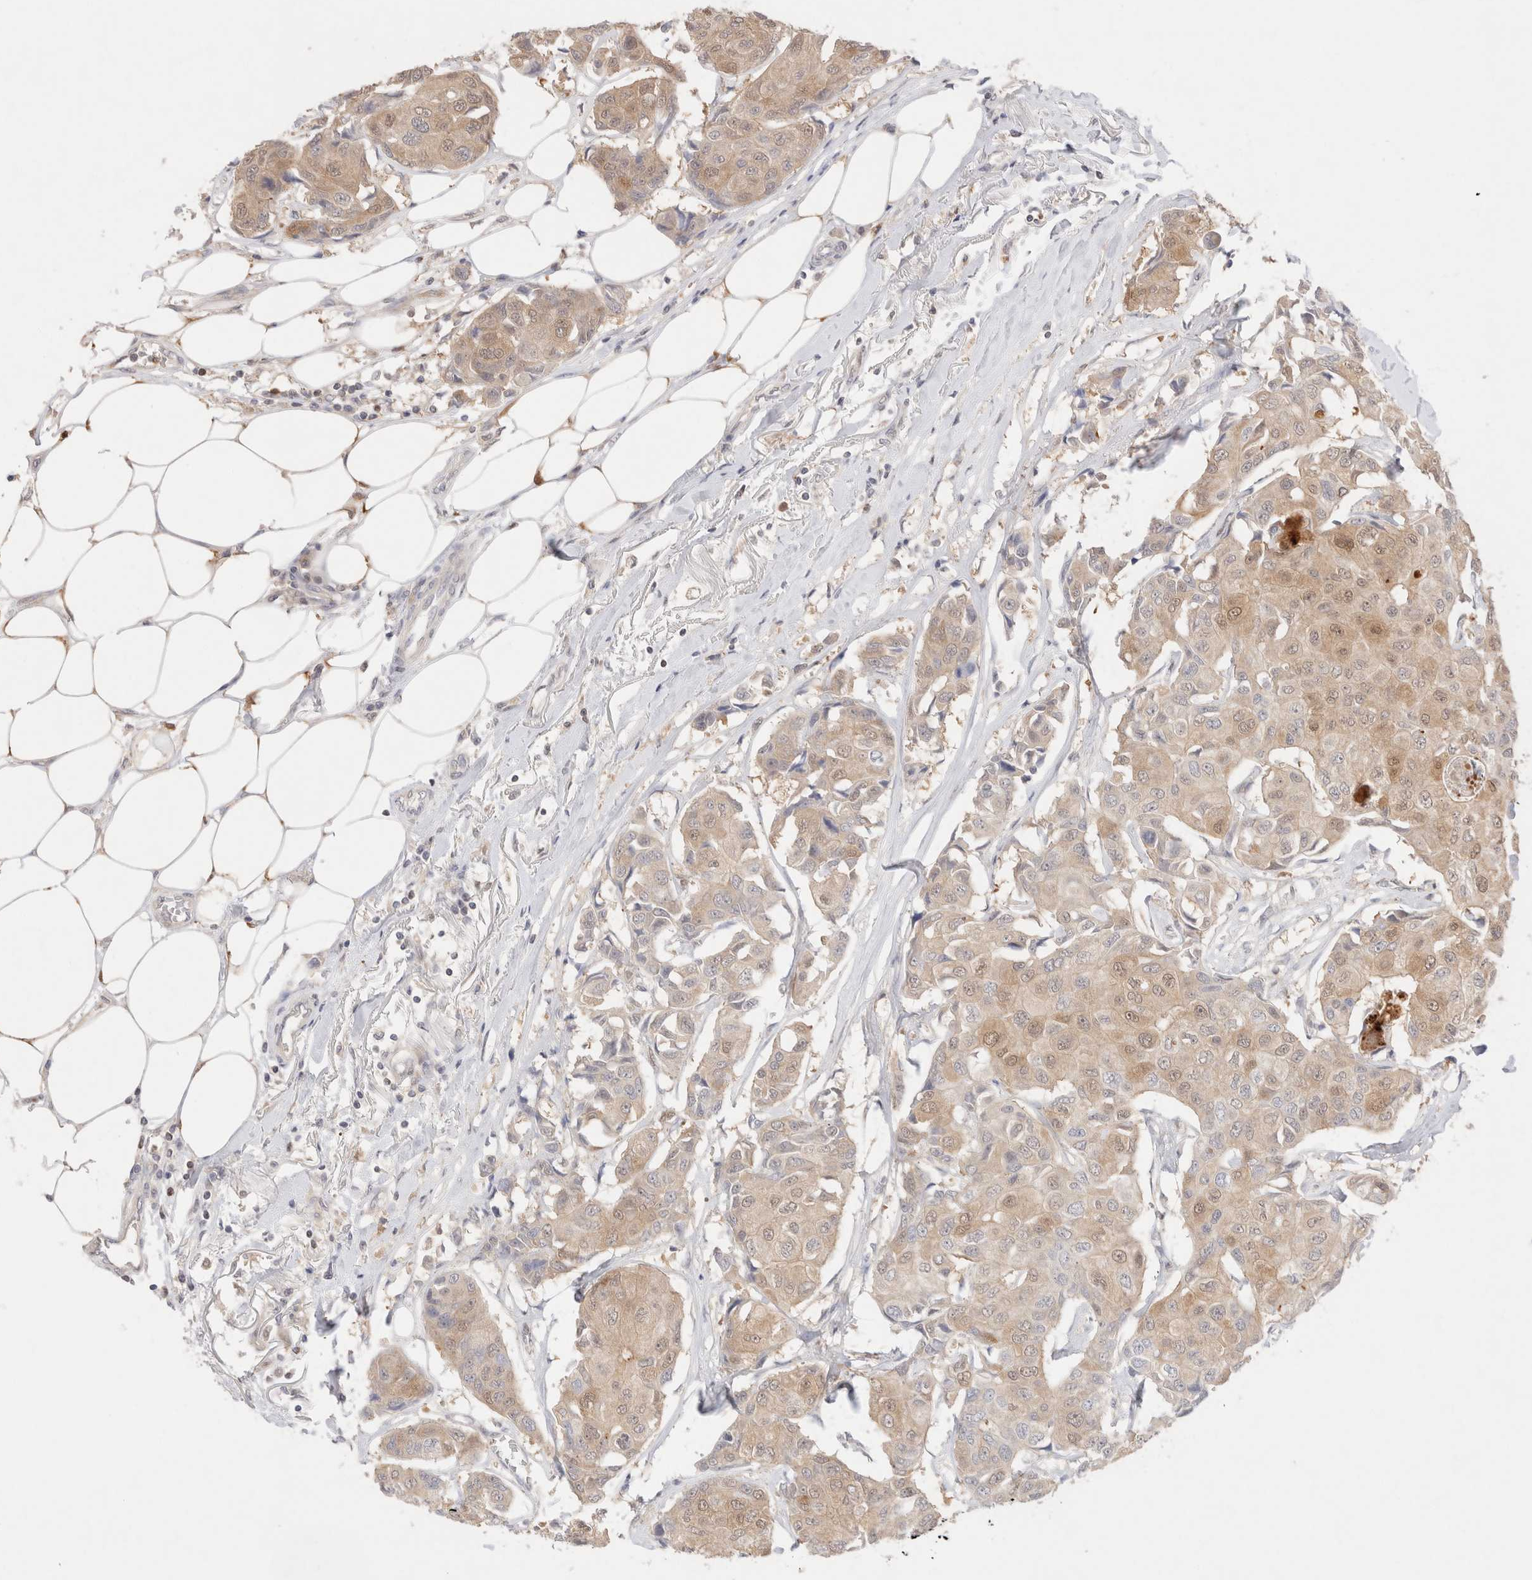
{"staining": {"intensity": "moderate", "quantity": ">75%", "location": "cytoplasmic/membranous"}, "tissue": "breast cancer", "cell_type": "Tumor cells", "image_type": "cancer", "snomed": [{"axis": "morphology", "description": "Duct carcinoma"}, {"axis": "topography", "description": "Breast"}], "caption": "This photomicrograph exhibits breast intraductal carcinoma stained with immunohistochemistry (IHC) to label a protein in brown. The cytoplasmic/membranous of tumor cells show moderate positivity for the protein. Nuclei are counter-stained blue.", "gene": "STARD10", "patient": {"sex": "female", "age": 80}}